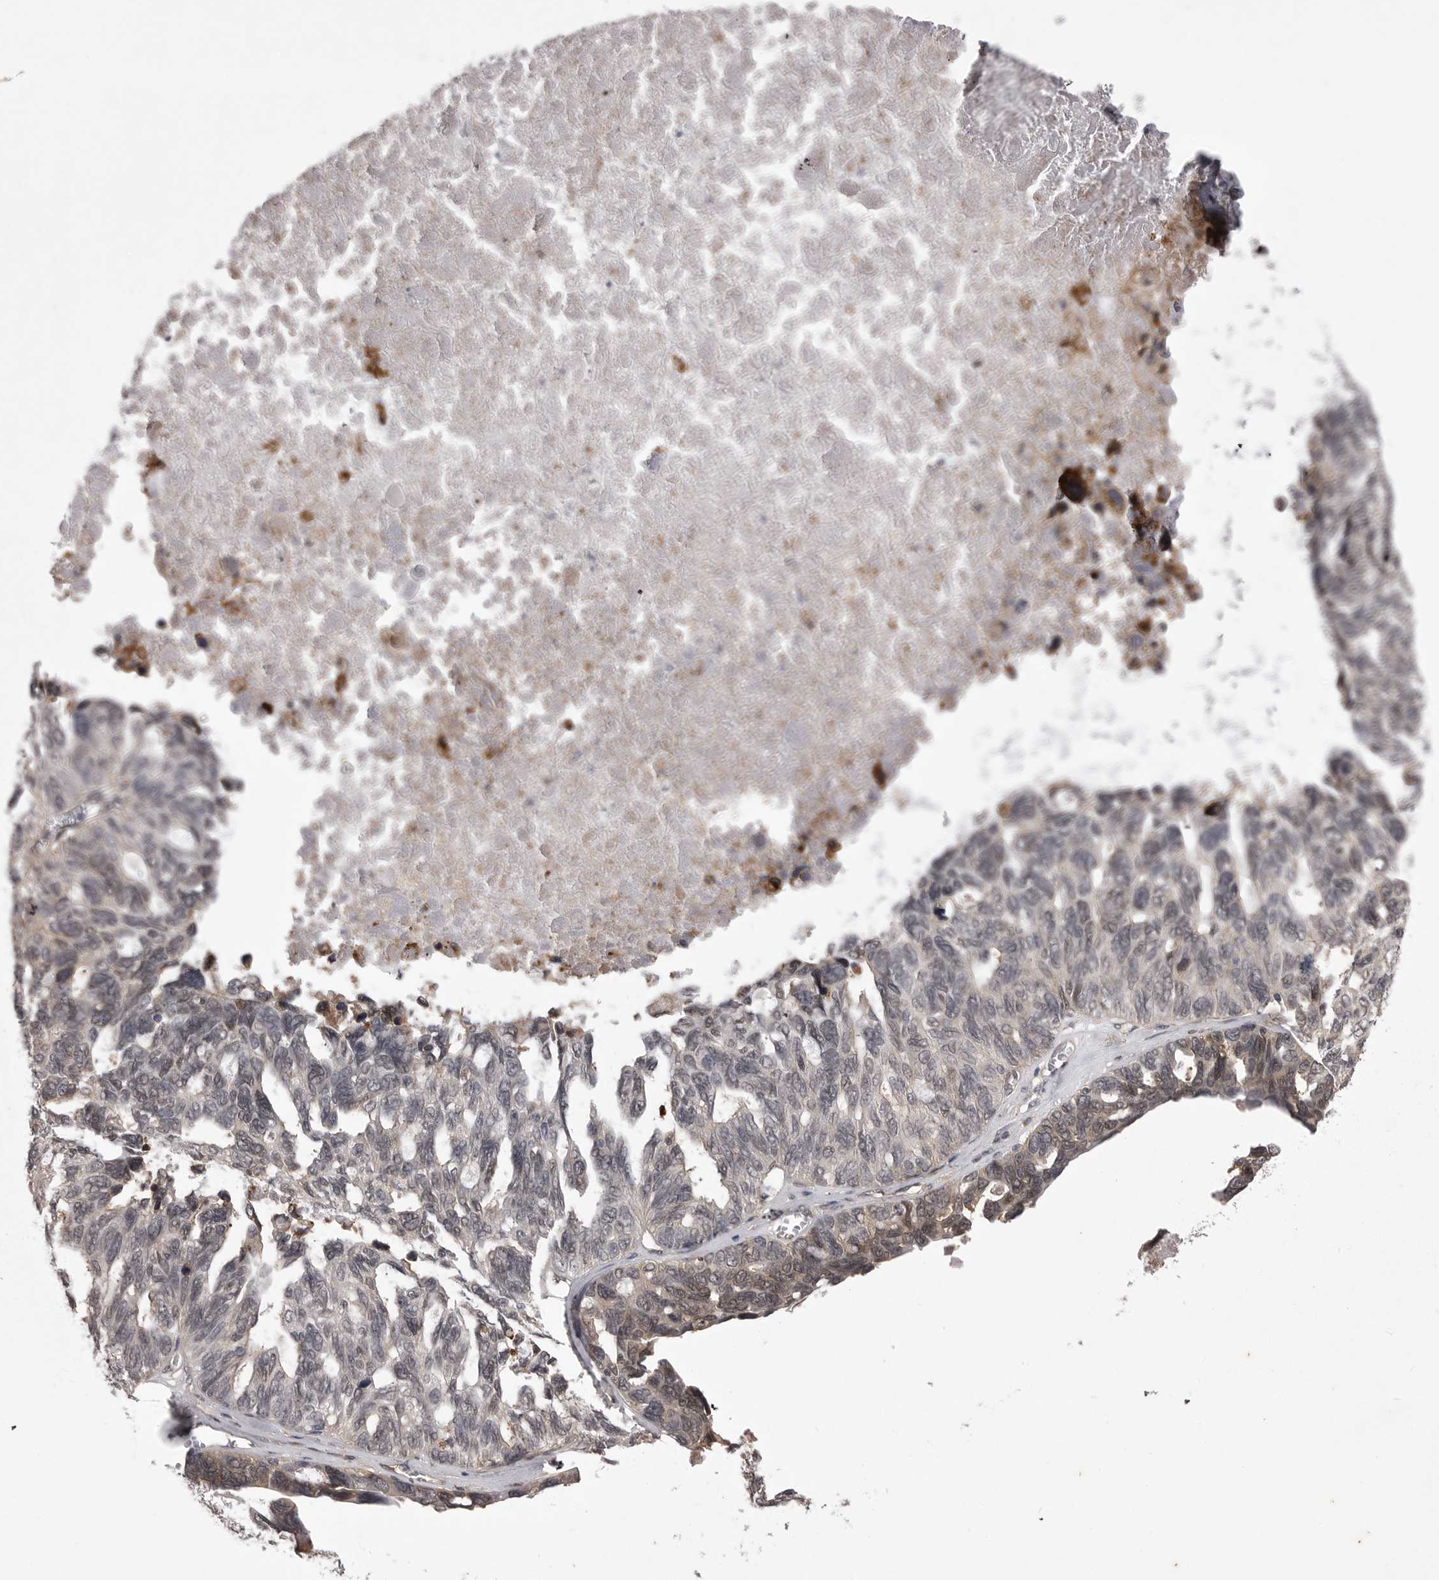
{"staining": {"intensity": "negative", "quantity": "none", "location": "none"}, "tissue": "ovarian cancer", "cell_type": "Tumor cells", "image_type": "cancer", "snomed": [{"axis": "morphology", "description": "Cystadenocarcinoma, serous, NOS"}, {"axis": "topography", "description": "Ovary"}], "caption": "Micrograph shows no protein staining in tumor cells of ovarian serous cystadenocarcinoma tissue. (DAB immunohistochemistry (IHC) with hematoxylin counter stain).", "gene": "ABL1", "patient": {"sex": "female", "age": 79}}